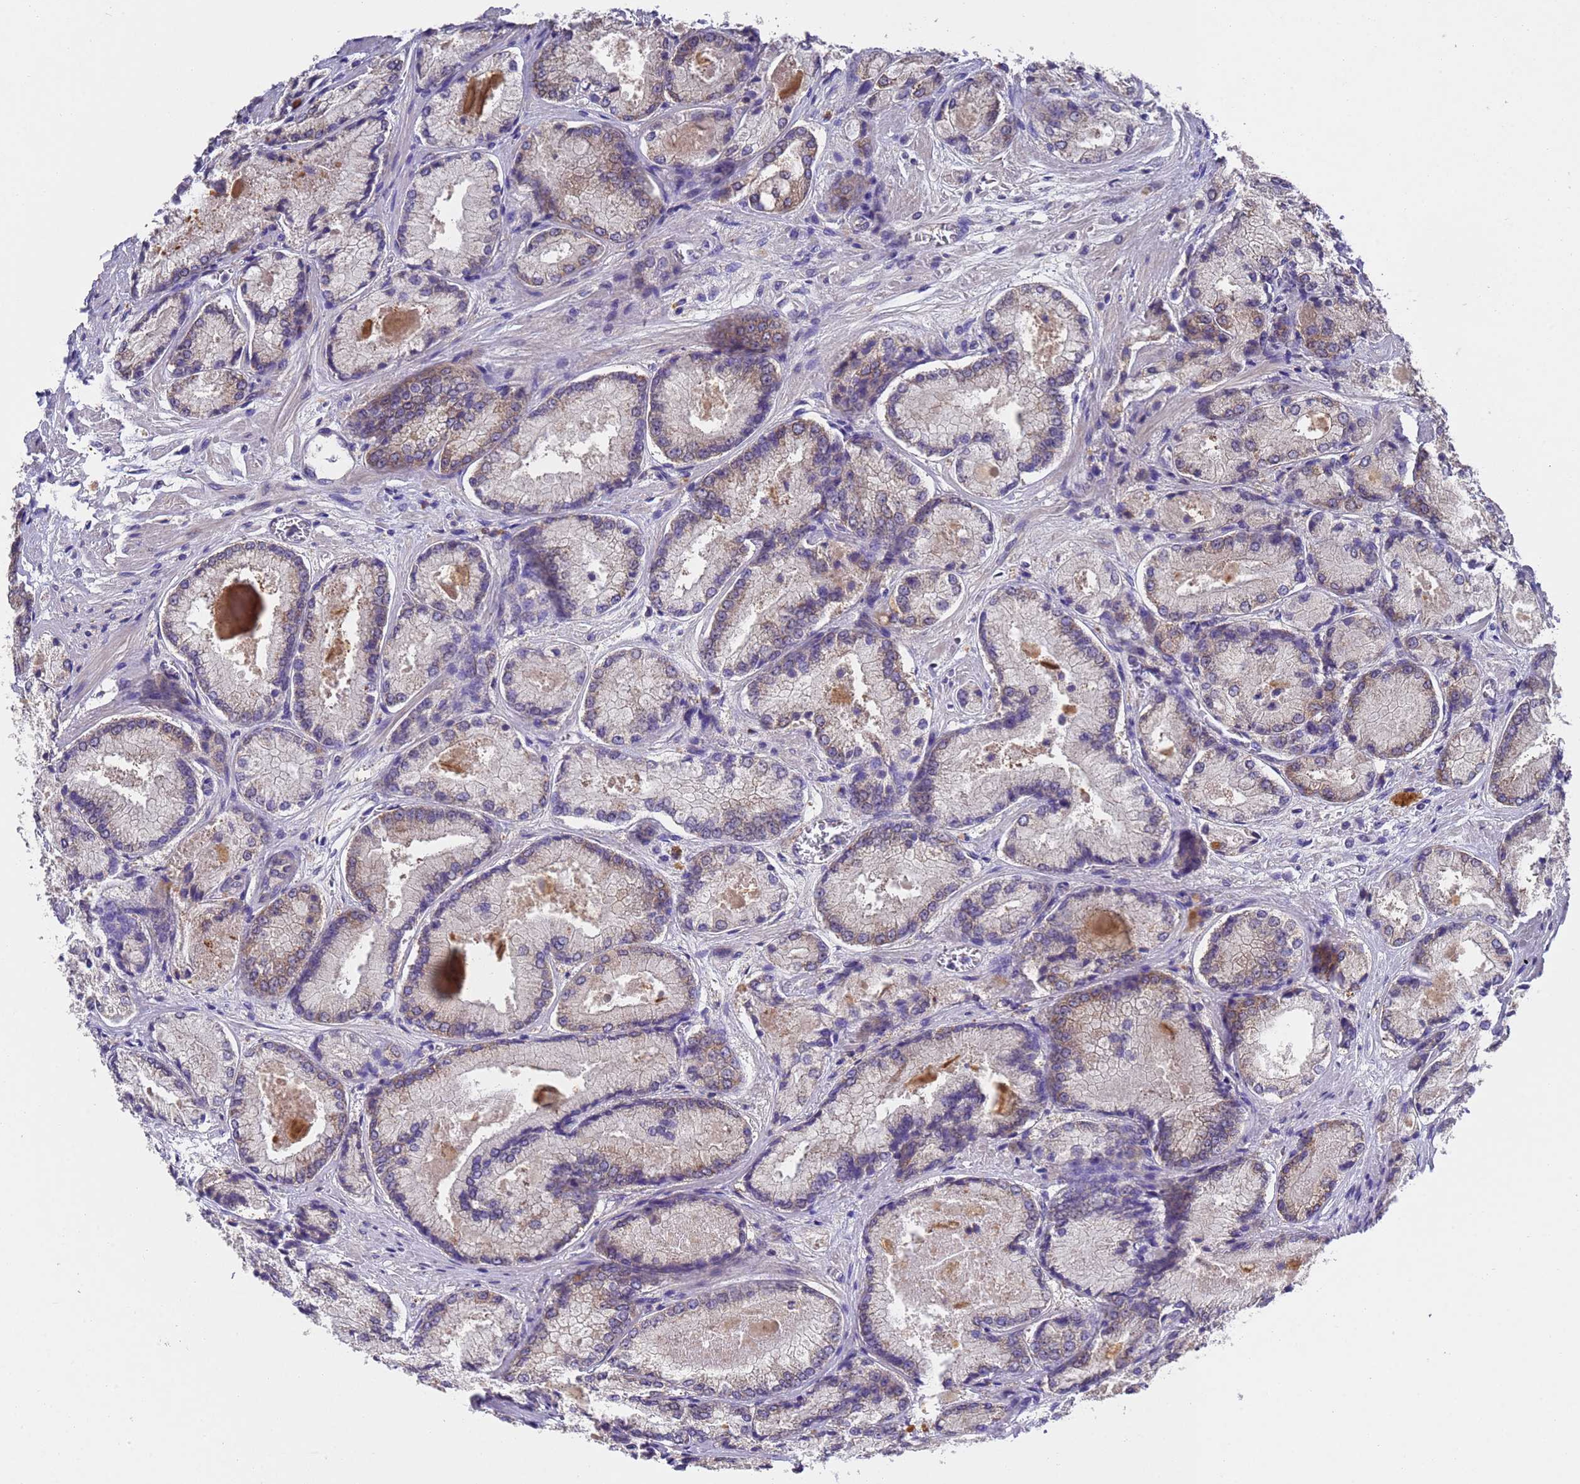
{"staining": {"intensity": "weak", "quantity": "<25%", "location": "cytoplasmic/membranous"}, "tissue": "prostate cancer", "cell_type": "Tumor cells", "image_type": "cancer", "snomed": [{"axis": "morphology", "description": "Adenocarcinoma, Low grade"}, {"axis": "topography", "description": "Prostate"}], "caption": "An IHC micrograph of prostate adenocarcinoma (low-grade) is shown. There is no staining in tumor cells of prostate adenocarcinoma (low-grade).", "gene": "DCAF12L2", "patient": {"sex": "male", "age": 74}}